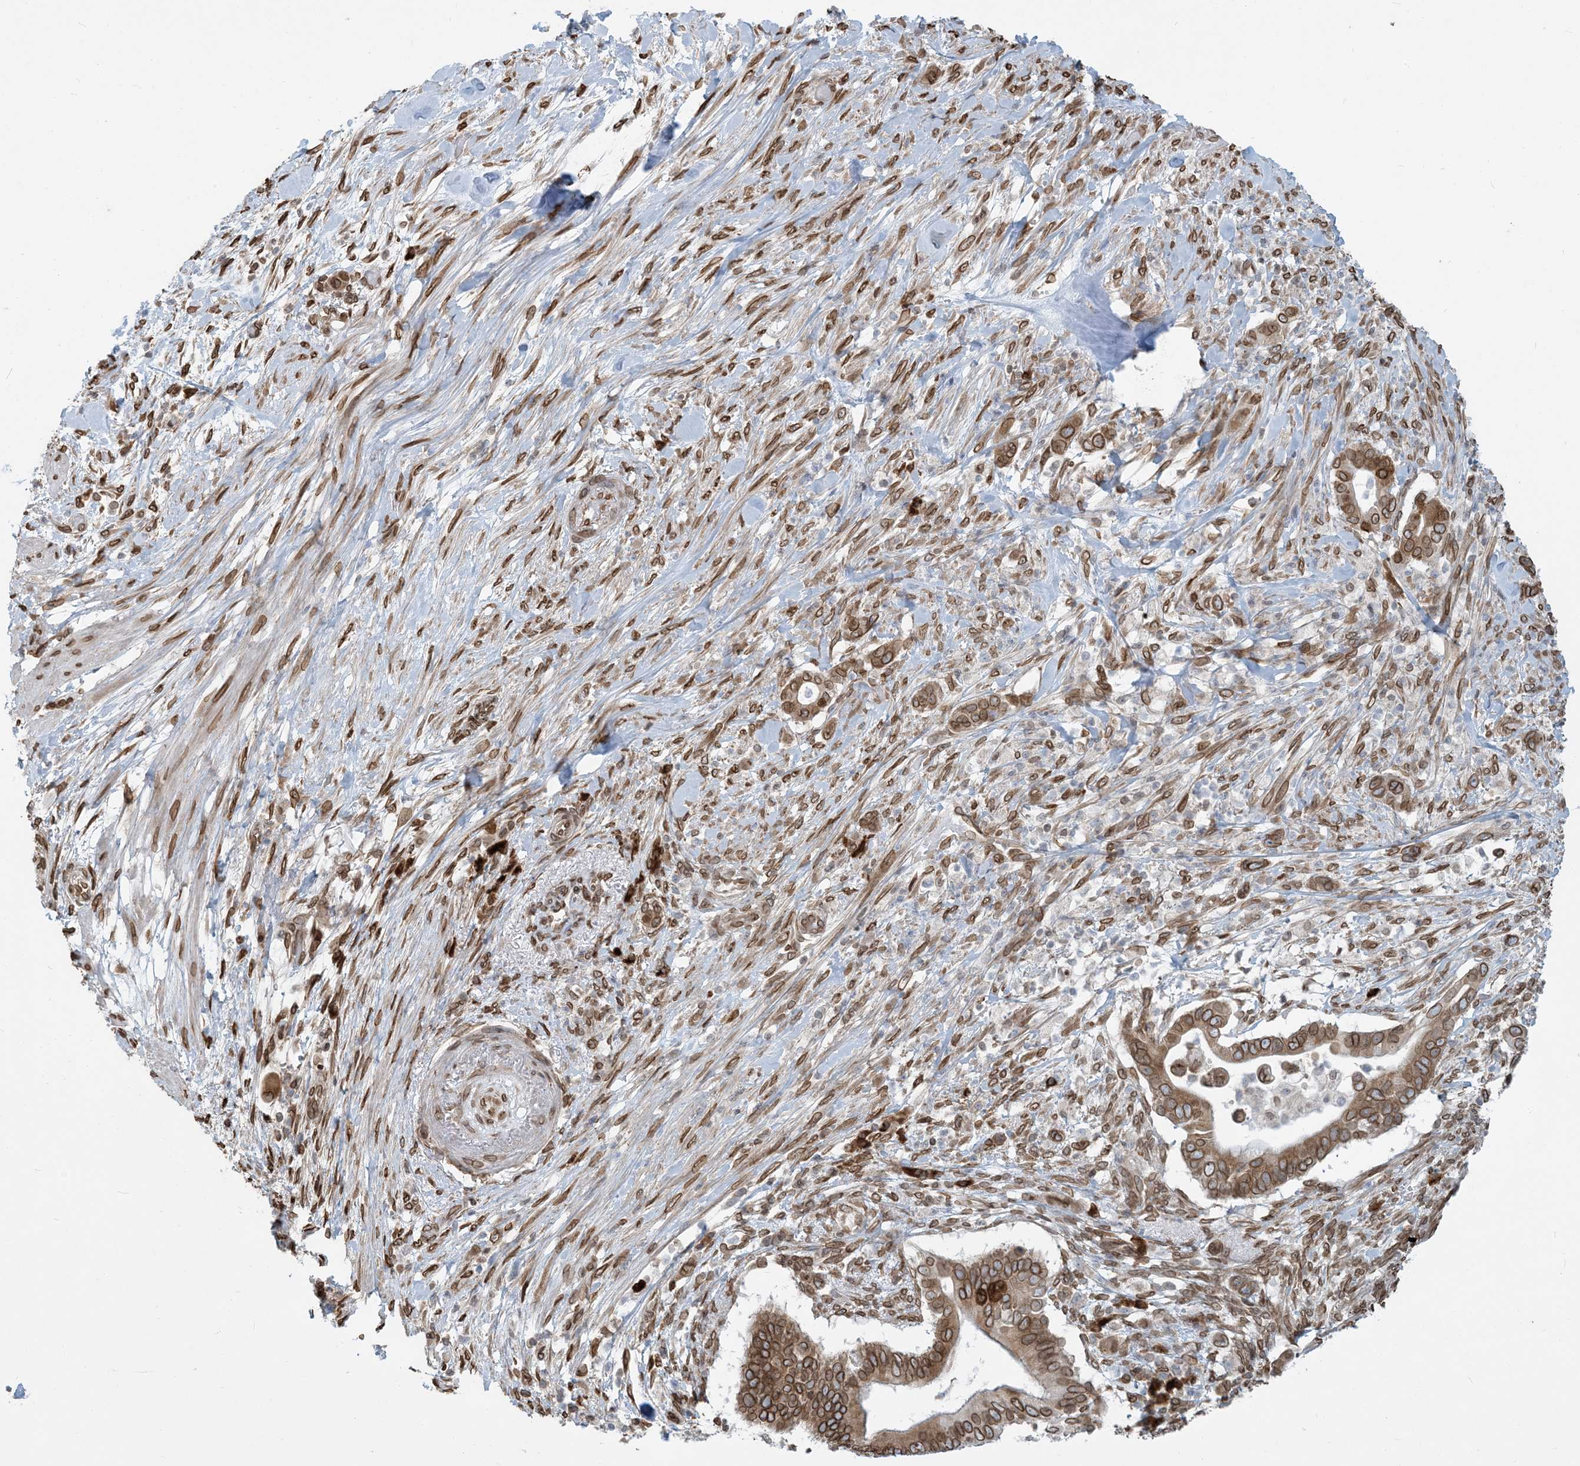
{"staining": {"intensity": "moderate", "quantity": ">75%", "location": "cytoplasmic/membranous,nuclear"}, "tissue": "pancreatic cancer", "cell_type": "Tumor cells", "image_type": "cancer", "snomed": [{"axis": "morphology", "description": "Adenocarcinoma, NOS"}, {"axis": "topography", "description": "Pancreas"}], "caption": "High-power microscopy captured an immunohistochemistry photomicrograph of pancreatic cancer (adenocarcinoma), revealing moderate cytoplasmic/membranous and nuclear positivity in approximately >75% of tumor cells.", "gene": "WWP1", "patient": {"sex": "male", "age": 68}}